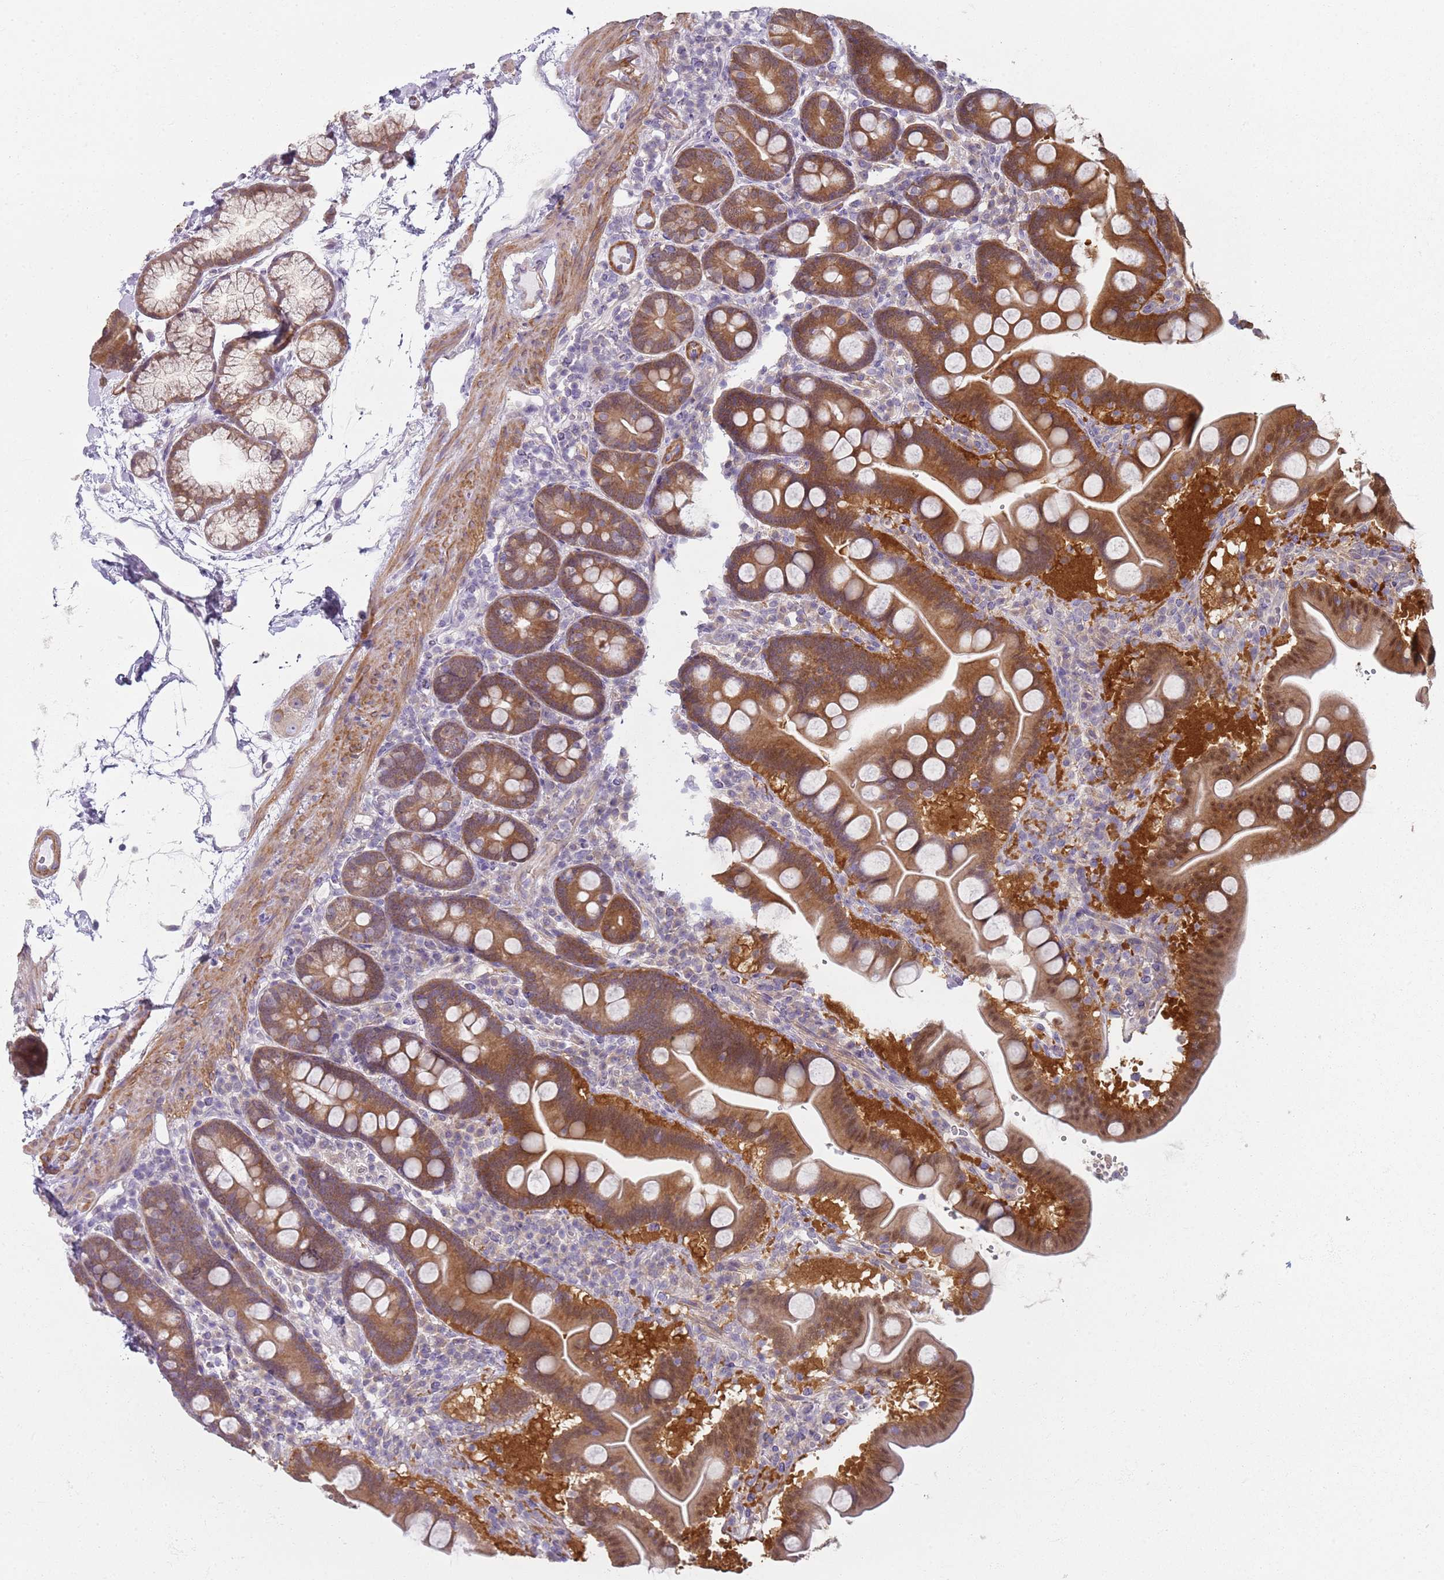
{"staining": {"intensity": "moderate", "quantity": ">75%", "location": "cytoplasmic/membranous"}, "tissue": "duodenum", "cell_type": "Glandular cells", "image_type": "normal", "snomed": [{"axis": "morphology", "description": "Normal tissue, NOS"}, {"axis": "topography", "description": "Duodenum"}], "caption": "Protein expression analysis of unremarkable human duodenum reveals moderate cytoplasmic/membranous positivity in approximately >75% of glandular cells. The staining was performed using DAB, with brown indicating positive protein expression. Nuclei are stained blue with hematoxylin.", "gene": "SLC26A6", "patient": {"sex": "male", "age": 54}}